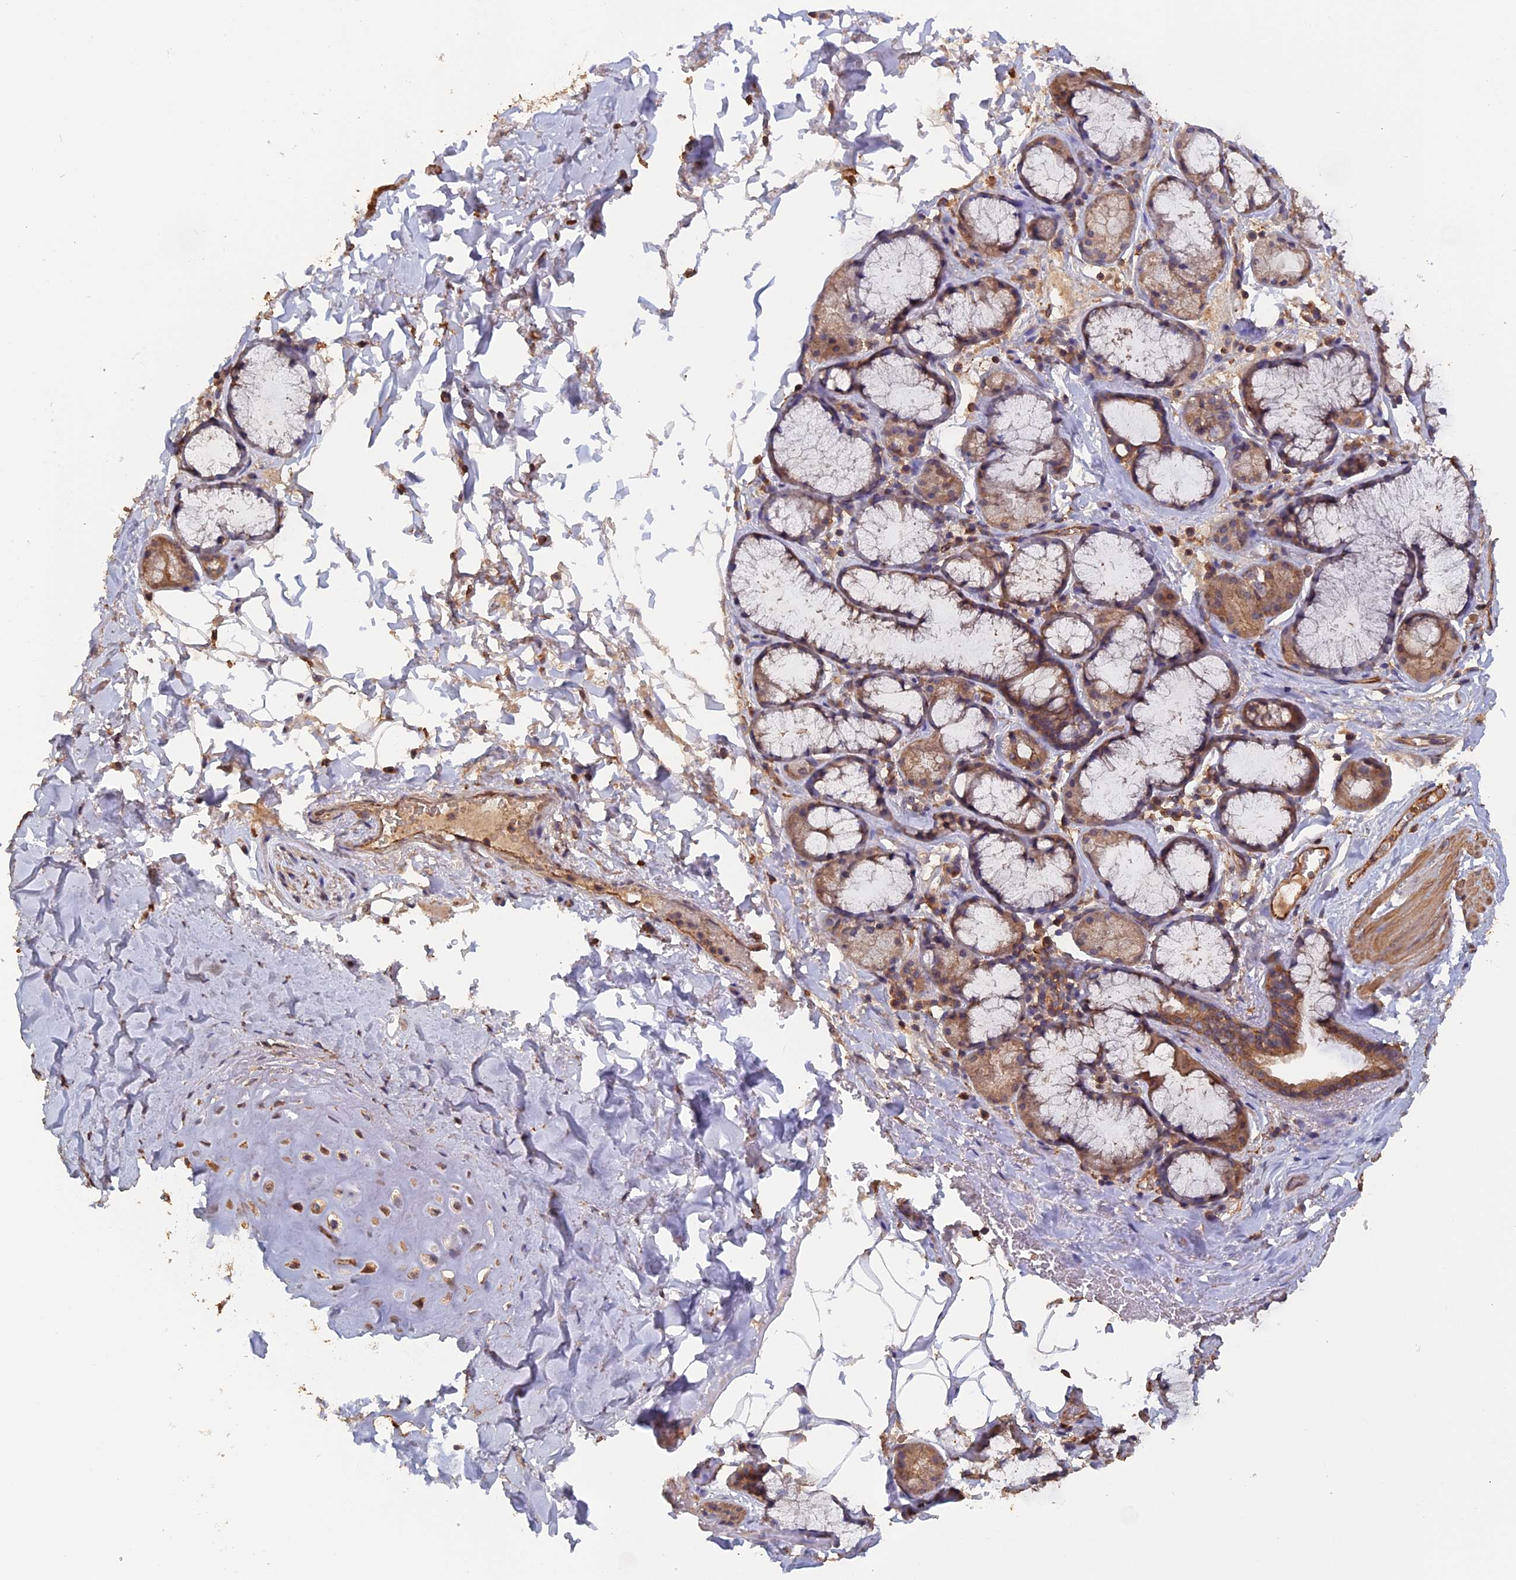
{"staining": {"intensity": "weak", "quantity": ">75%", "location": "cytoplasmic/membranous"}, "tissue": "adipose tissue", "cell_type": "Adipocytes", "image_type": "normal", "snomed": [{"axis": "morphology", "description": "Normal tissue, NOS"}, {"axis": "topography", "description": "Cartilage tissue"}], "caption": "Adipocytes demonstrate weak cytoplasmic/membranous positivity in approximately >75% of cells in unremarkable adipose tissue. (DAB IHC with brightfield microscopy, high magnification).", "gene": "PIGQ", "patient": {"sex": "female", "age": 63}}